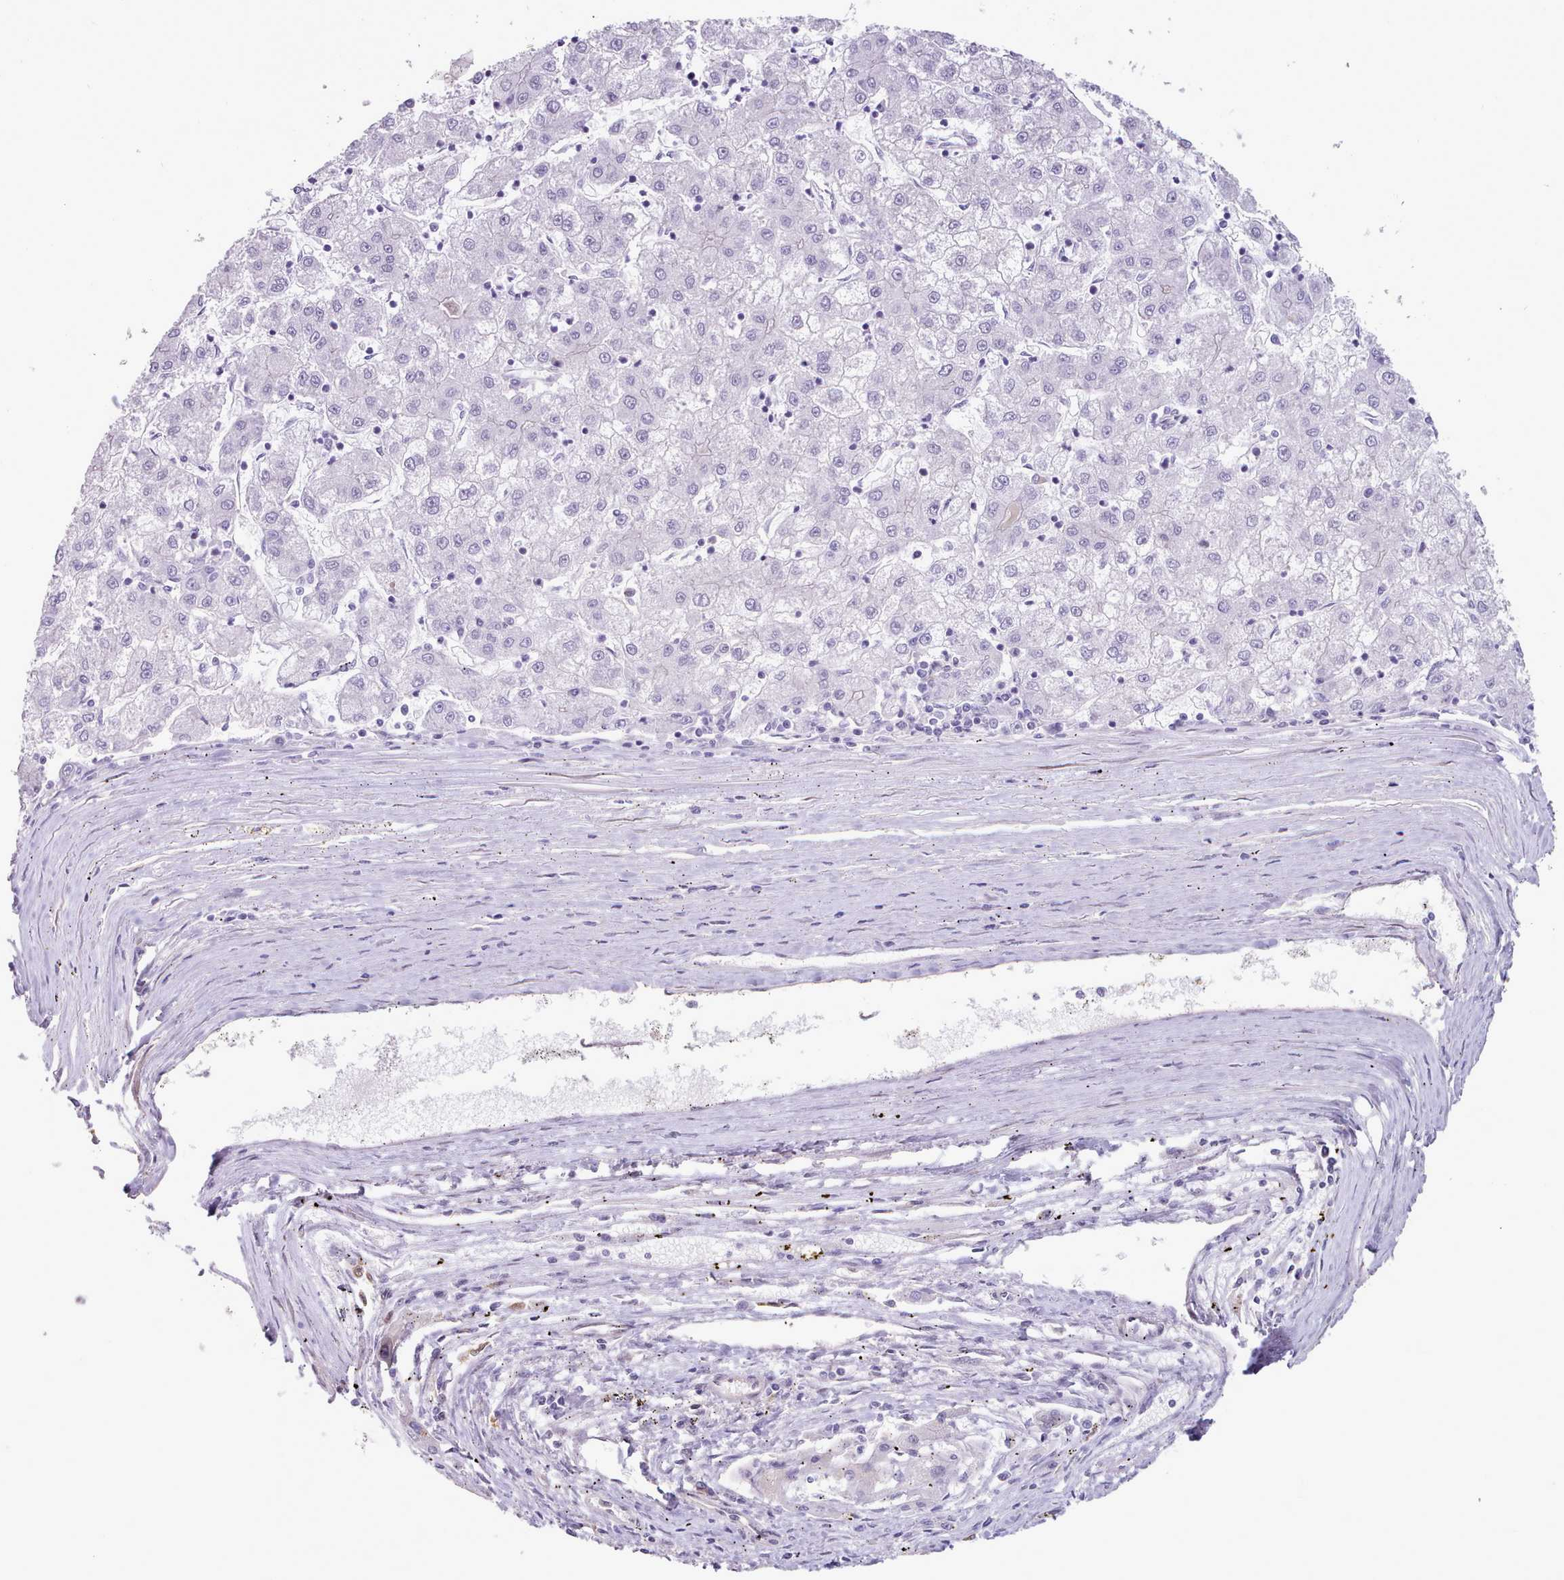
{"staining": {"intensity": "negative", "quantity": "none", "location": "none"}, "tissue": "liver cancer", "cell_type": "Tumor cells", "image_type": "cancer", "snomed": [{"axis": "morphology", "description": "Carcinoma, Hepatocellular, NOS"}, {"axis": "topography", "description": "Liver"}], "caption": "IHC histopathology image of hepatocellular carcinoma (liver) stained for a protein (brown), which displays no staining in tumor cells.", "gene": "CES3", "patient": {"sex": "male", "age": 72}}